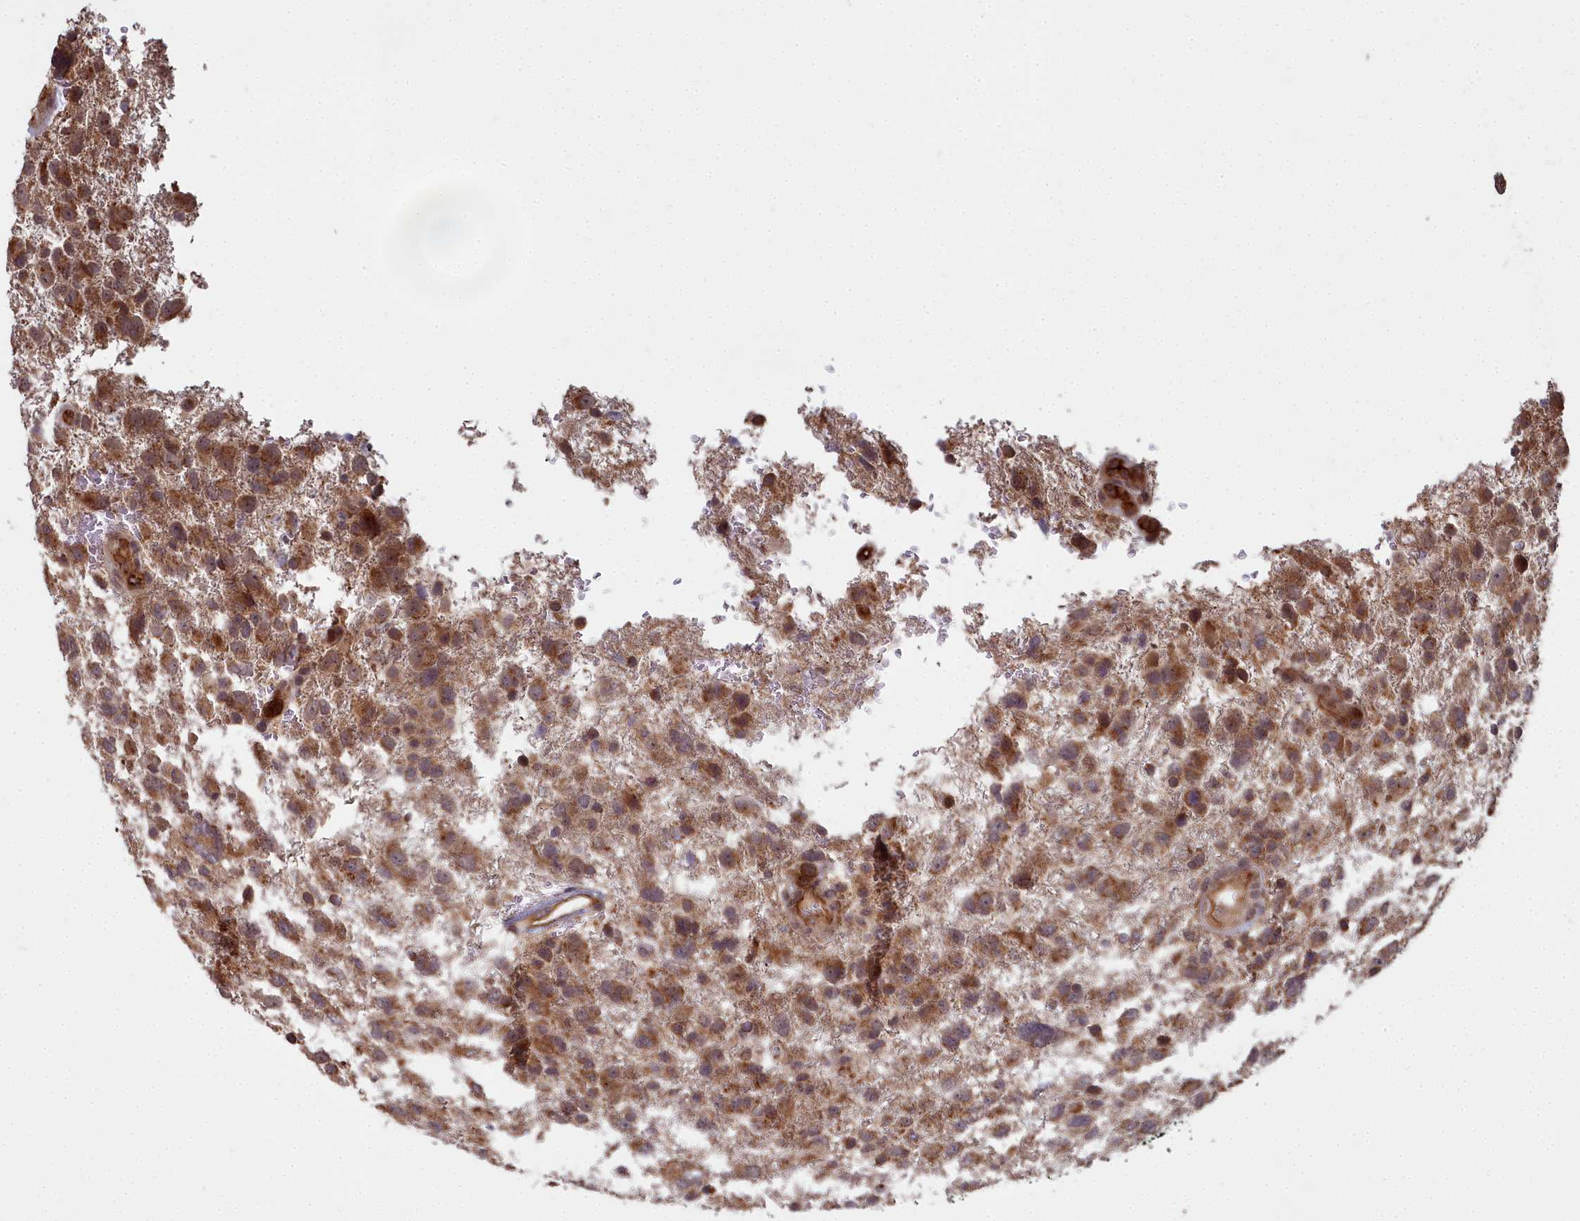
{"staining": {"intensity": "moderate", "quantity": ">75%", "location": "cytoplasmic/membranous"}, "tissue": "glioma", "cell_type": "Tumor cells", "image_type": "cancer", "snomed": [{"axis": "morphology", "description": "Glioma, malignant, High grade"}, {"axis": "topography", "description": "Brain"}], "caption": "An immunohistochemistry image of tumor tissue is shown. Protein staining in brown highlights moderate cytoplasmic/membranous positivity in malignant high-grade glioma within tumor cells. The protein is stained brown, and the nuclei are stained in blue (DAB IHC with brightfield microscopy, high magnification).", "gene": "TSPYL4", "patient": {"sex": "male", "age": 61}}